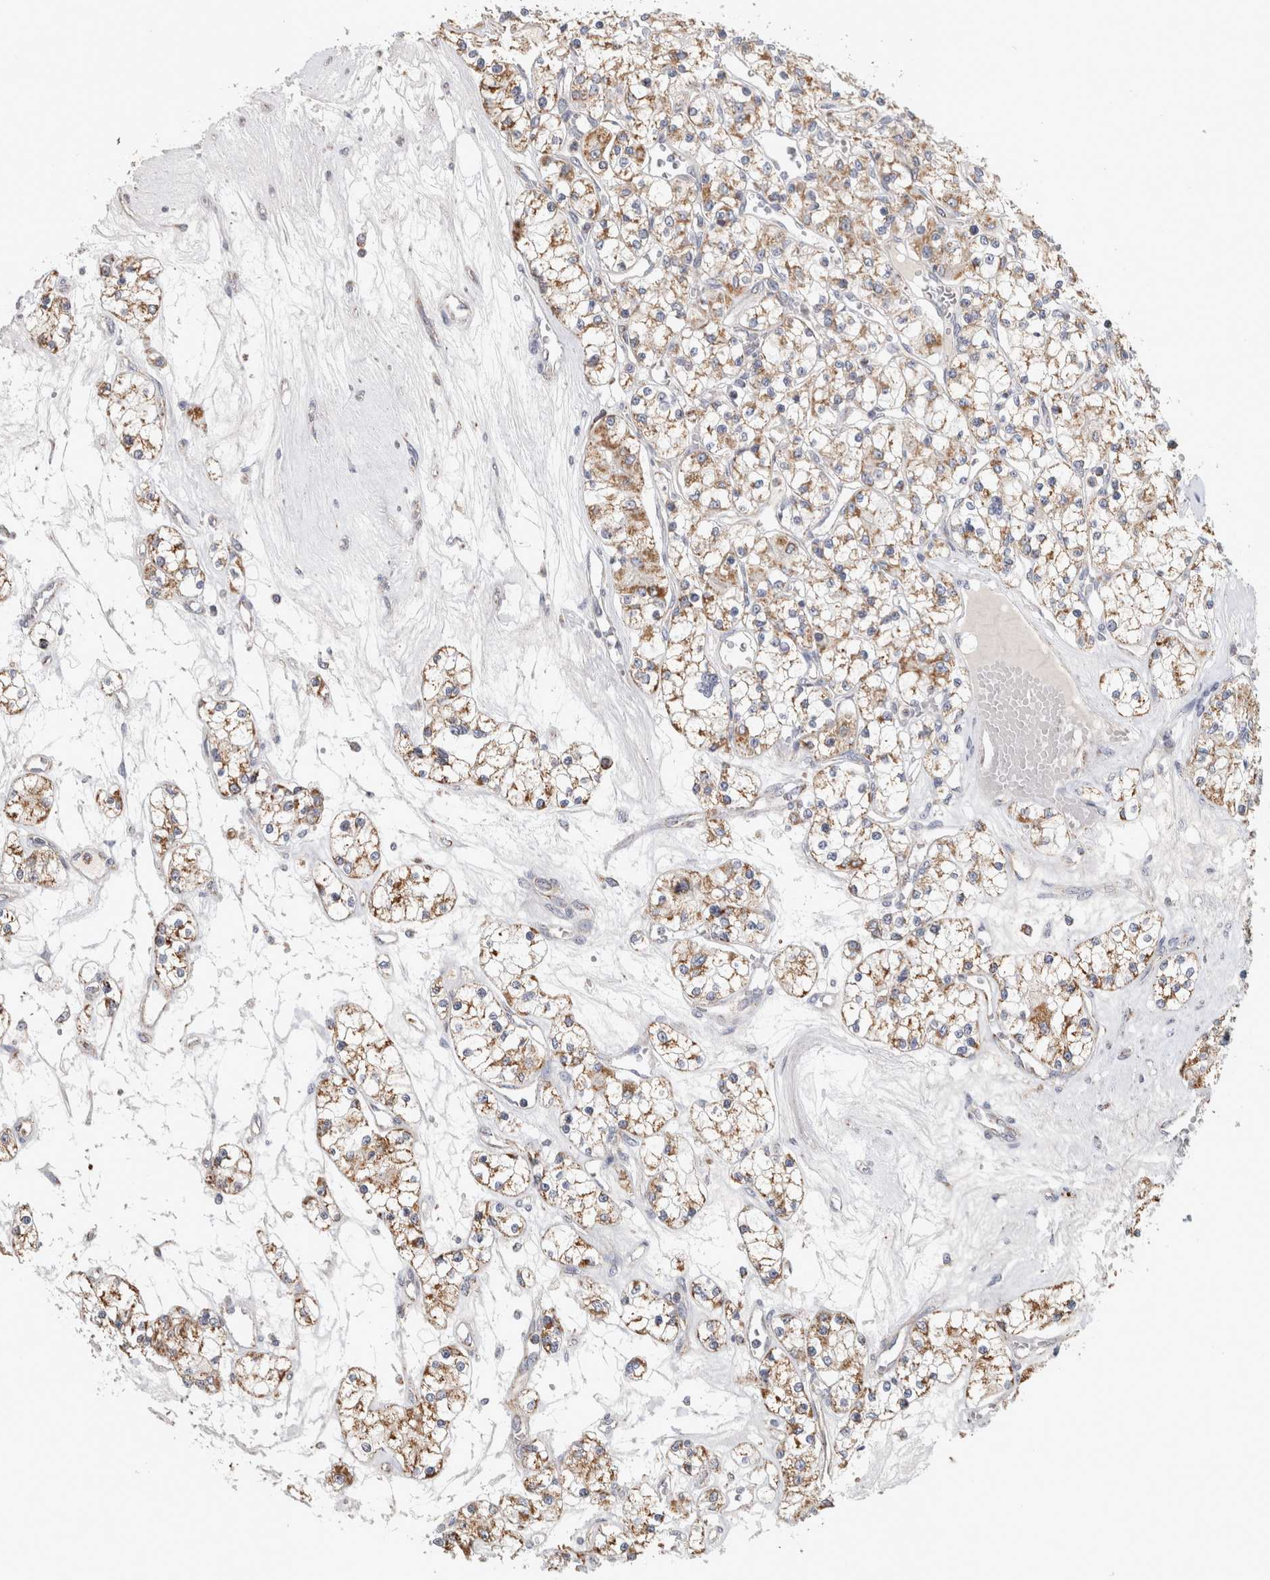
{"staining": {"intensity": "moderate", "quantity": ">75%", "location": "cytoplasmic/membranous"}, "tissue": "renal cancer", "cell_type": "Tumor cells", "image_type": "cancer", "snomed": [{"axis": "morphology", "description": "Adenocarcinoma, NOS"}, {"axis": "topography", "description": "Kidney"}], "caption": "Immunohistochemistry (IHC) photomicrograph of neoplastic tissue: renal cancer (adenocarcinoma) stained using immunohistochemistry (IHC) demonstrates medium levels of moderate protein expression localized specifically in the cytoplasmic/membranous of tumor cells, appearing as a cytoplasmic/membranous brown color.", "gene": "ST8SIA1", "patient": {"sex": "female", "age": 59}}